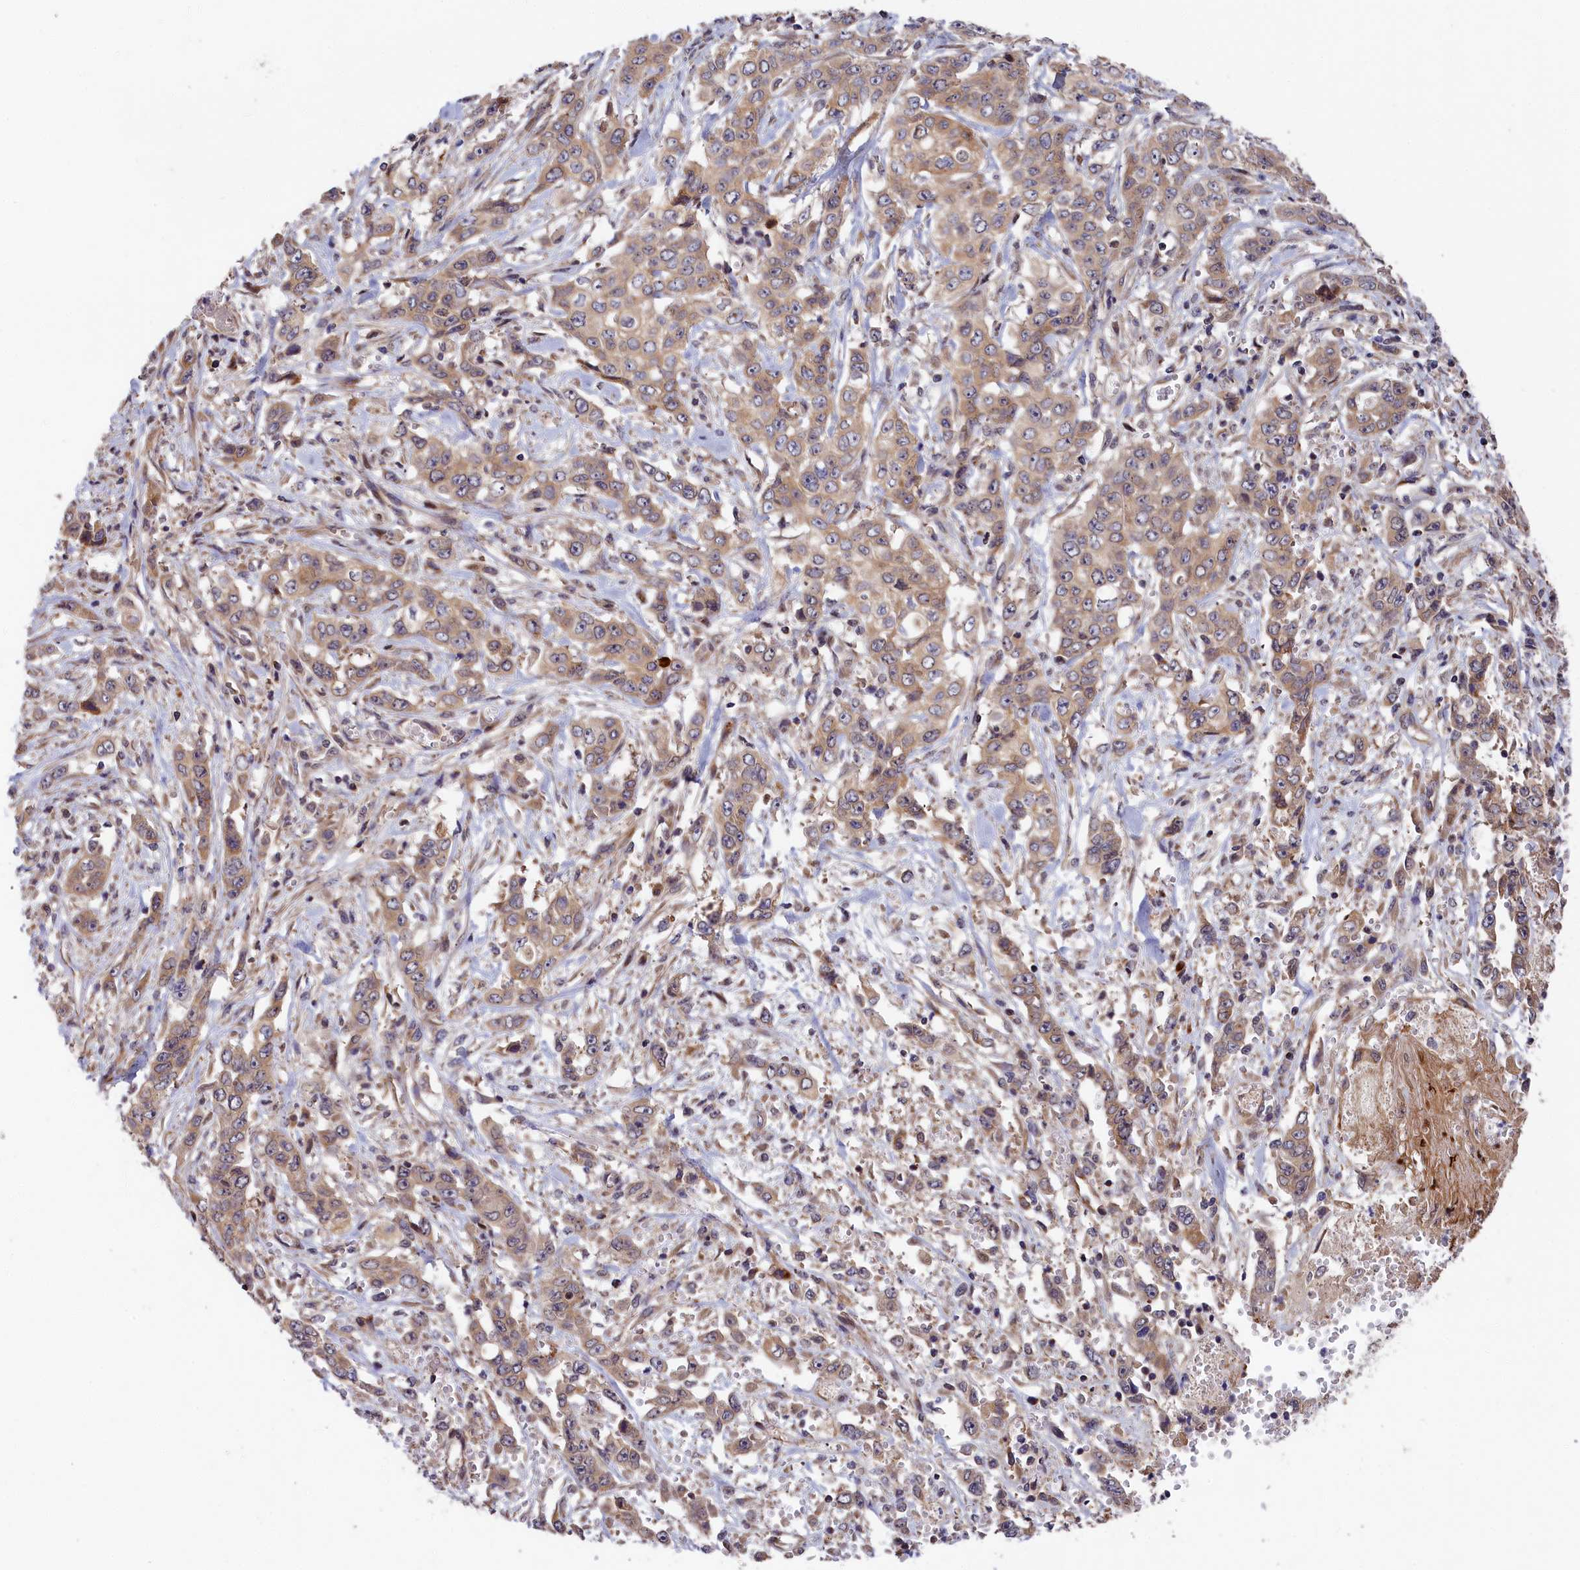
{"staining": {"intensity": "weak", "quantity": "25%-75%", "location": "cytoplasmic/membranous"}, "tissue": "stomach cancer", "cell_type": "Tumor cells", "image_type": "cancer", "snomed": [{"axis": "morphology", "description": "Adenocarcinoma, NOS"}, {"axis": "topography", "description": "Stomach, upper"}], "caption": "A brown stain highlights weak cytoplasmic/membranous positivity of a protein in human adenocarcinoma (stomach) tumor cells.", "gene": "CEP44", "patient": {"sex": "male", "age": 62}}